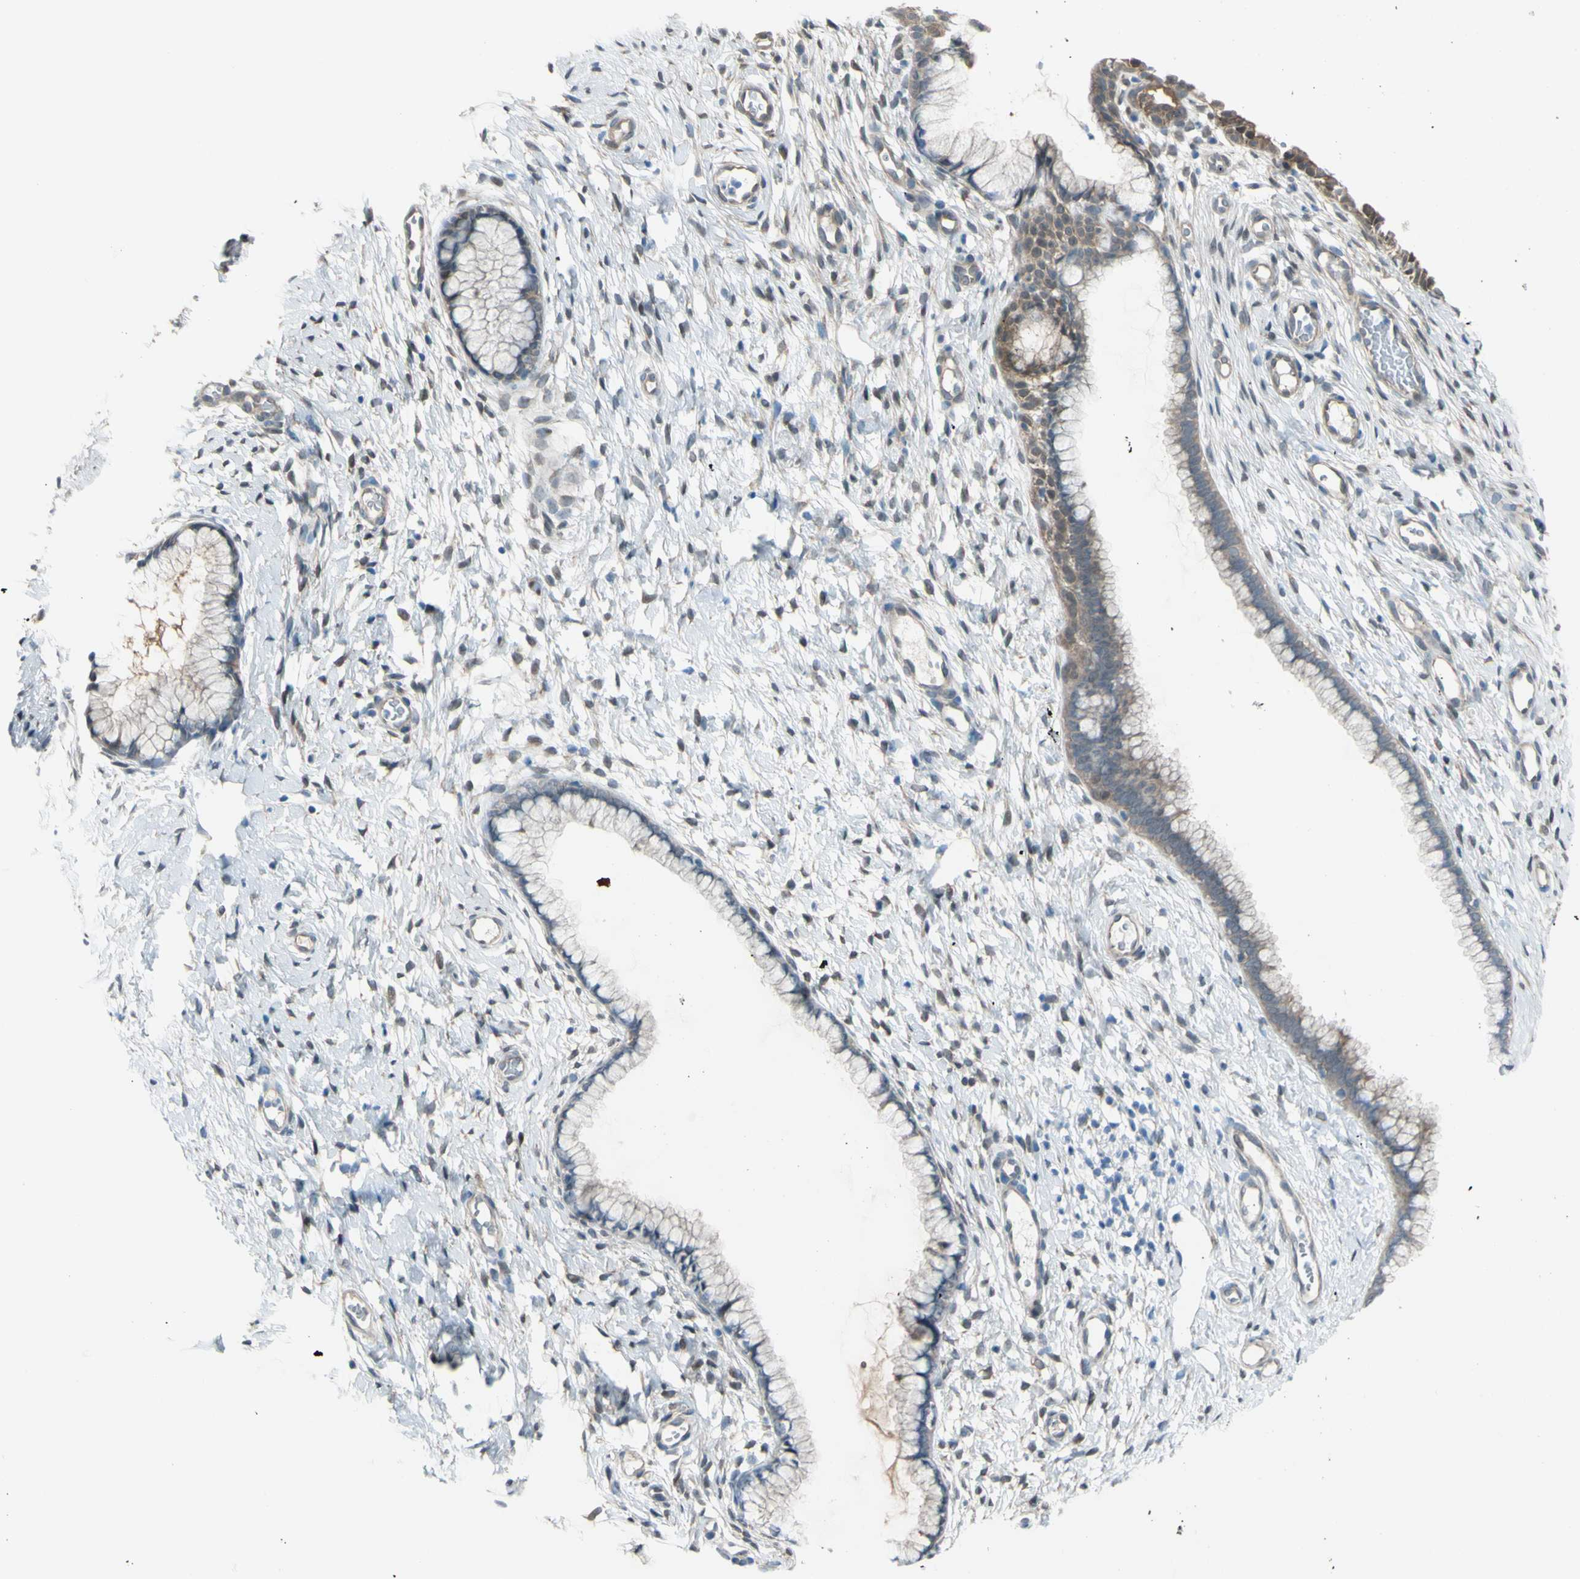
{"staining": {"intensity": "weak", "quantity": "25%-75%", "location": "cytoplasmic/membranous"}, "tissue": "cervix", "cell_type": "Glandular cells", "image_type": "normal", "snomed": [{"axis": "morphology", "description": "Normal tissue, NOS"}, {"axis": "topography", "description": "Cervix"}], "caption": "Cervix stained with a brown dye displays weak cytoplasmic/membranous positive expression in approximately 25%-75% of glandular cells.", "gene": "YWHAQ", "patient": {"sex": "female", "age": 65}}